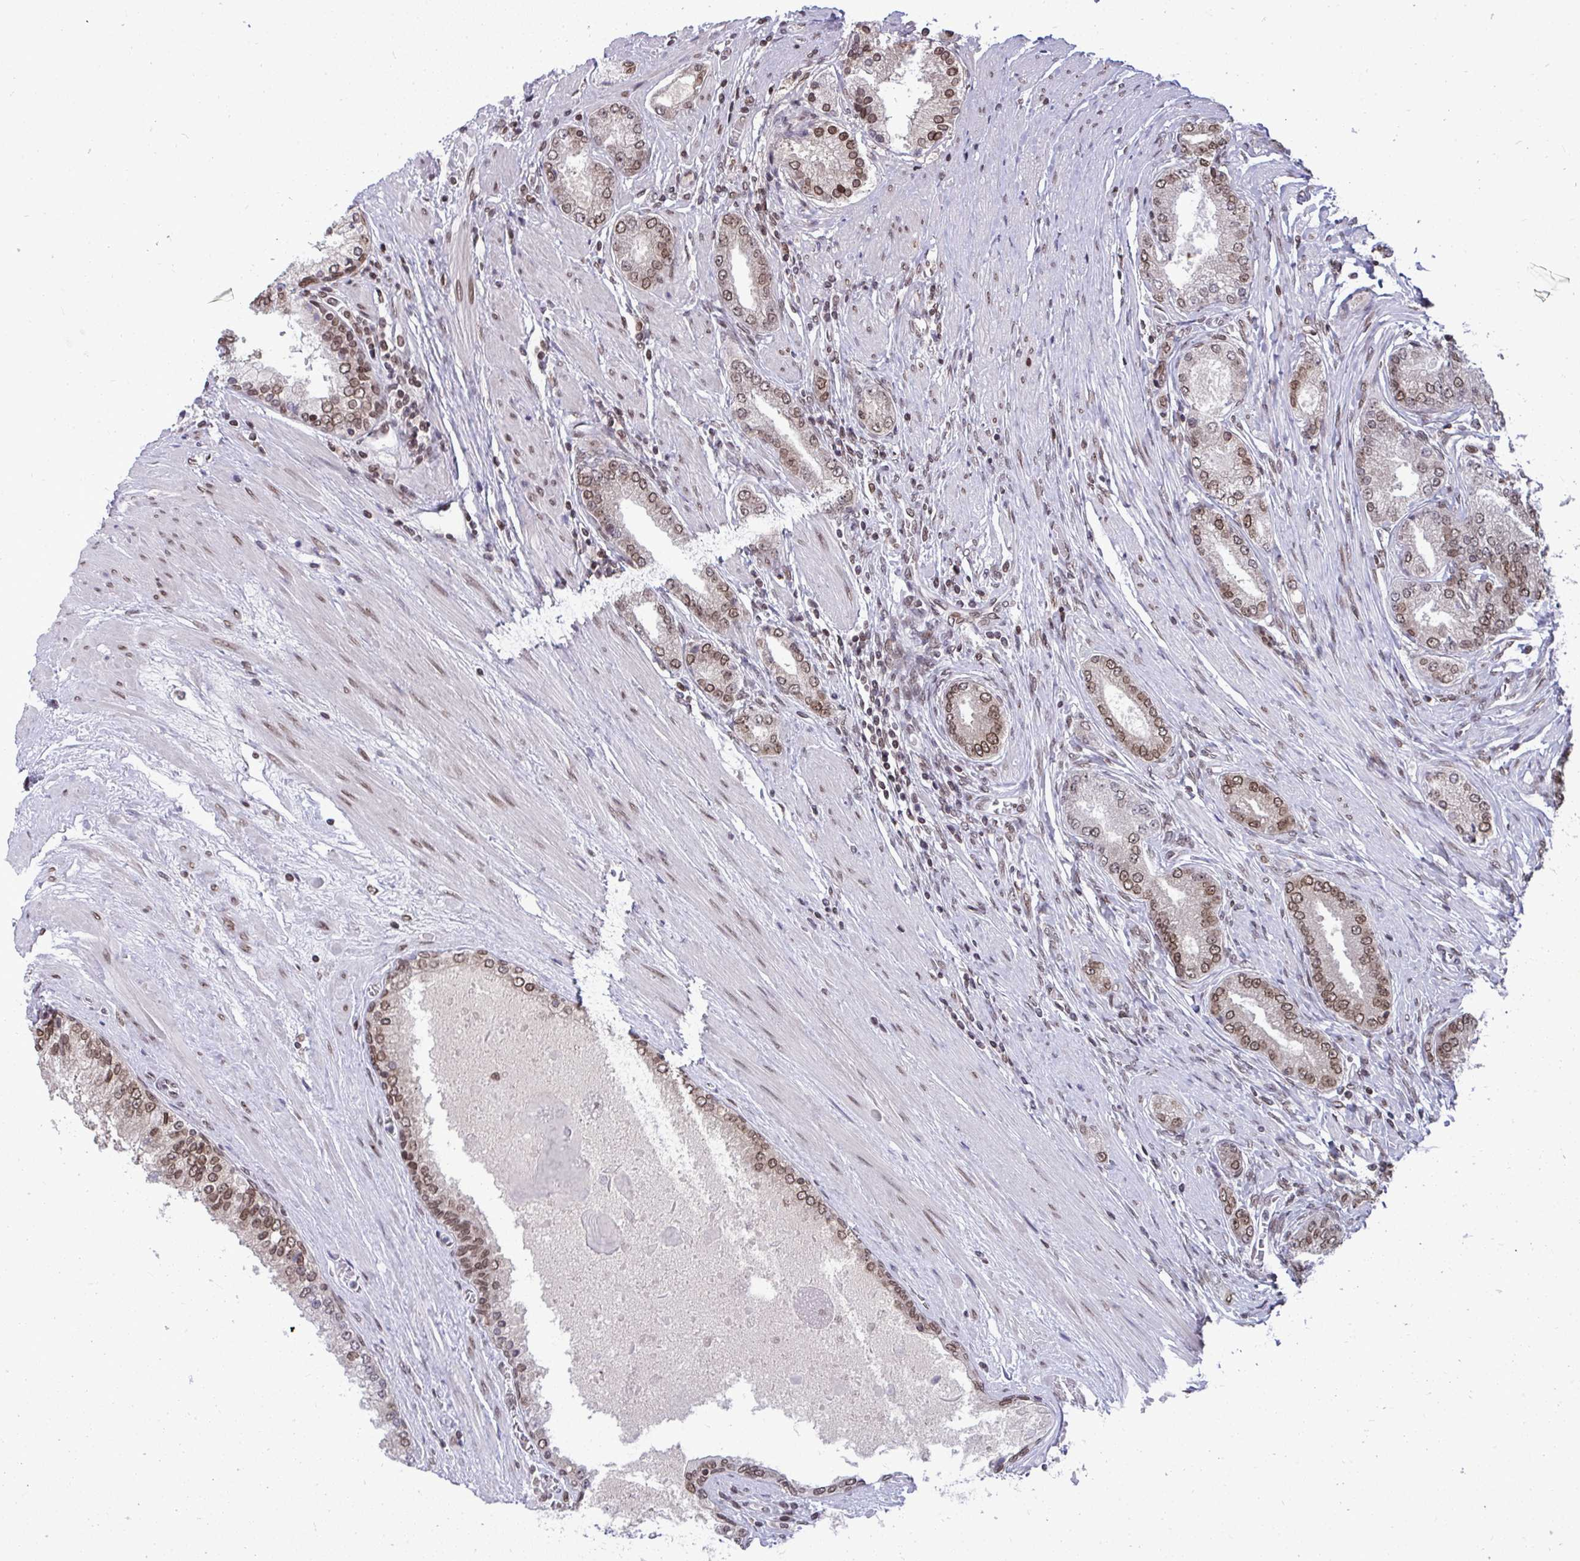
{"staining": {"intensity": "moderate", "quantity": ">75%", "location": "nuclear"}, "tissue": "prostate cancer", "cell_type": "Tumor cells", "image_type": "cancer", "snomed": [{"axis": "morphology", "description": "Adenocarcinoma, High grade"}, {"axis": "topography", "description": "Prostate"}], "caption": "IHC image of neoplastic tissue: human prostate high-grade adenocarcinoma stained using immunohistochemistry (IHC) displays medium levels of moderate protein expression localized specifically in the nuclear of tumor cells, appearing as a nuclear brown color.", "gene": "JPT1", "patient": {"sex": "male", "age": 67}}